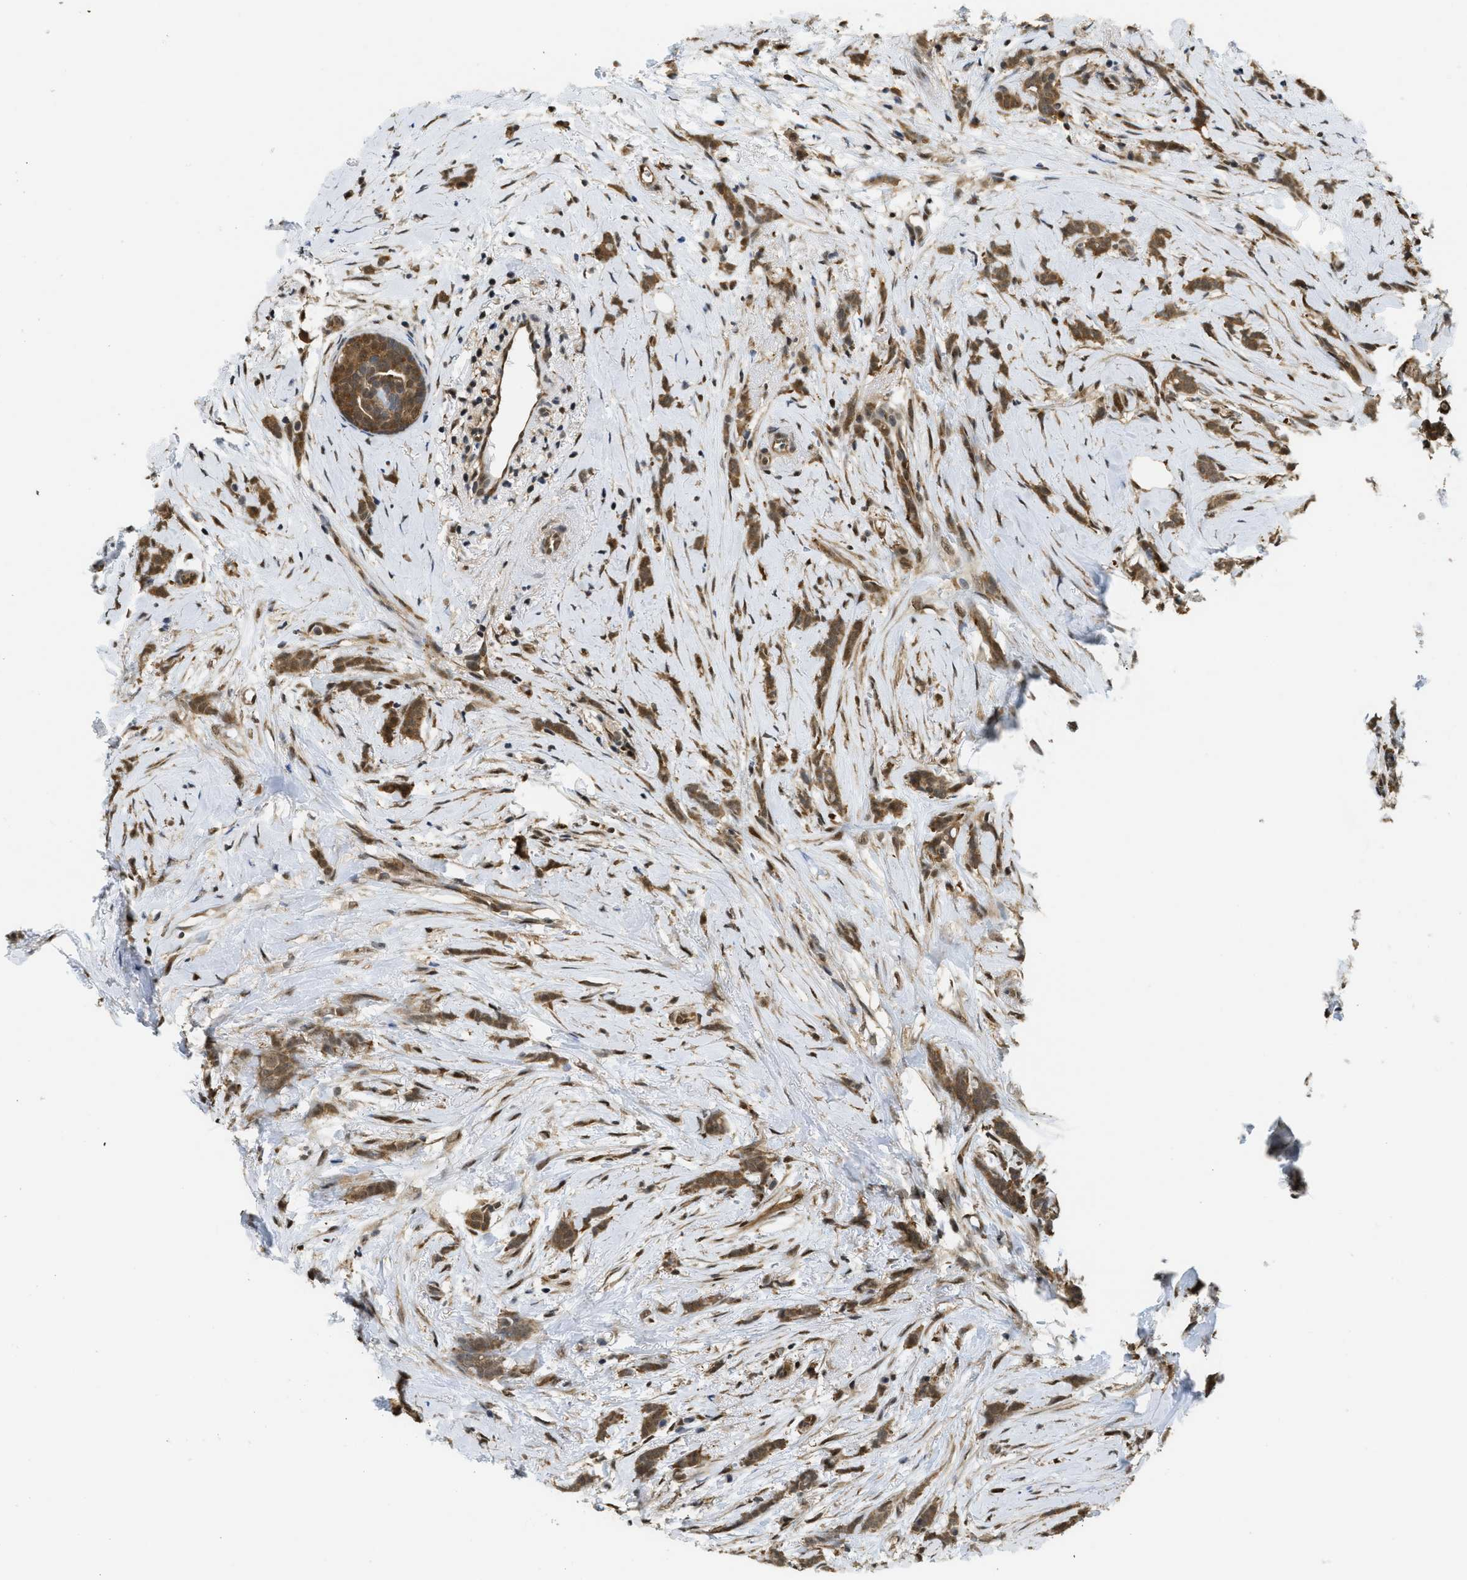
{"staining": {"intensity": "moderate", "quantity": ">75%", "location": "cytoplasmic/membranous,nuclear"}, "tissue": "breast cancer", "cell_type": "Tumor cells", "image_type": "cancer", "snomed": [{"axis": "morphology", "description": "Lobular carcinoma, in situ"}, {"axis": "morphology", "description": "Lobular carcinoma"}, {"axis": "topography", "description": "Breast"}], "caption": "Tumor cells reveal medium levels of moderate cytoplasmic/membranous and nuclear expression in approximately >75% of cells in human breast cancer (lobular carcinoma in situ).", "gene": "PSMC5", "patient": {"sex": "female", "age": 41}}